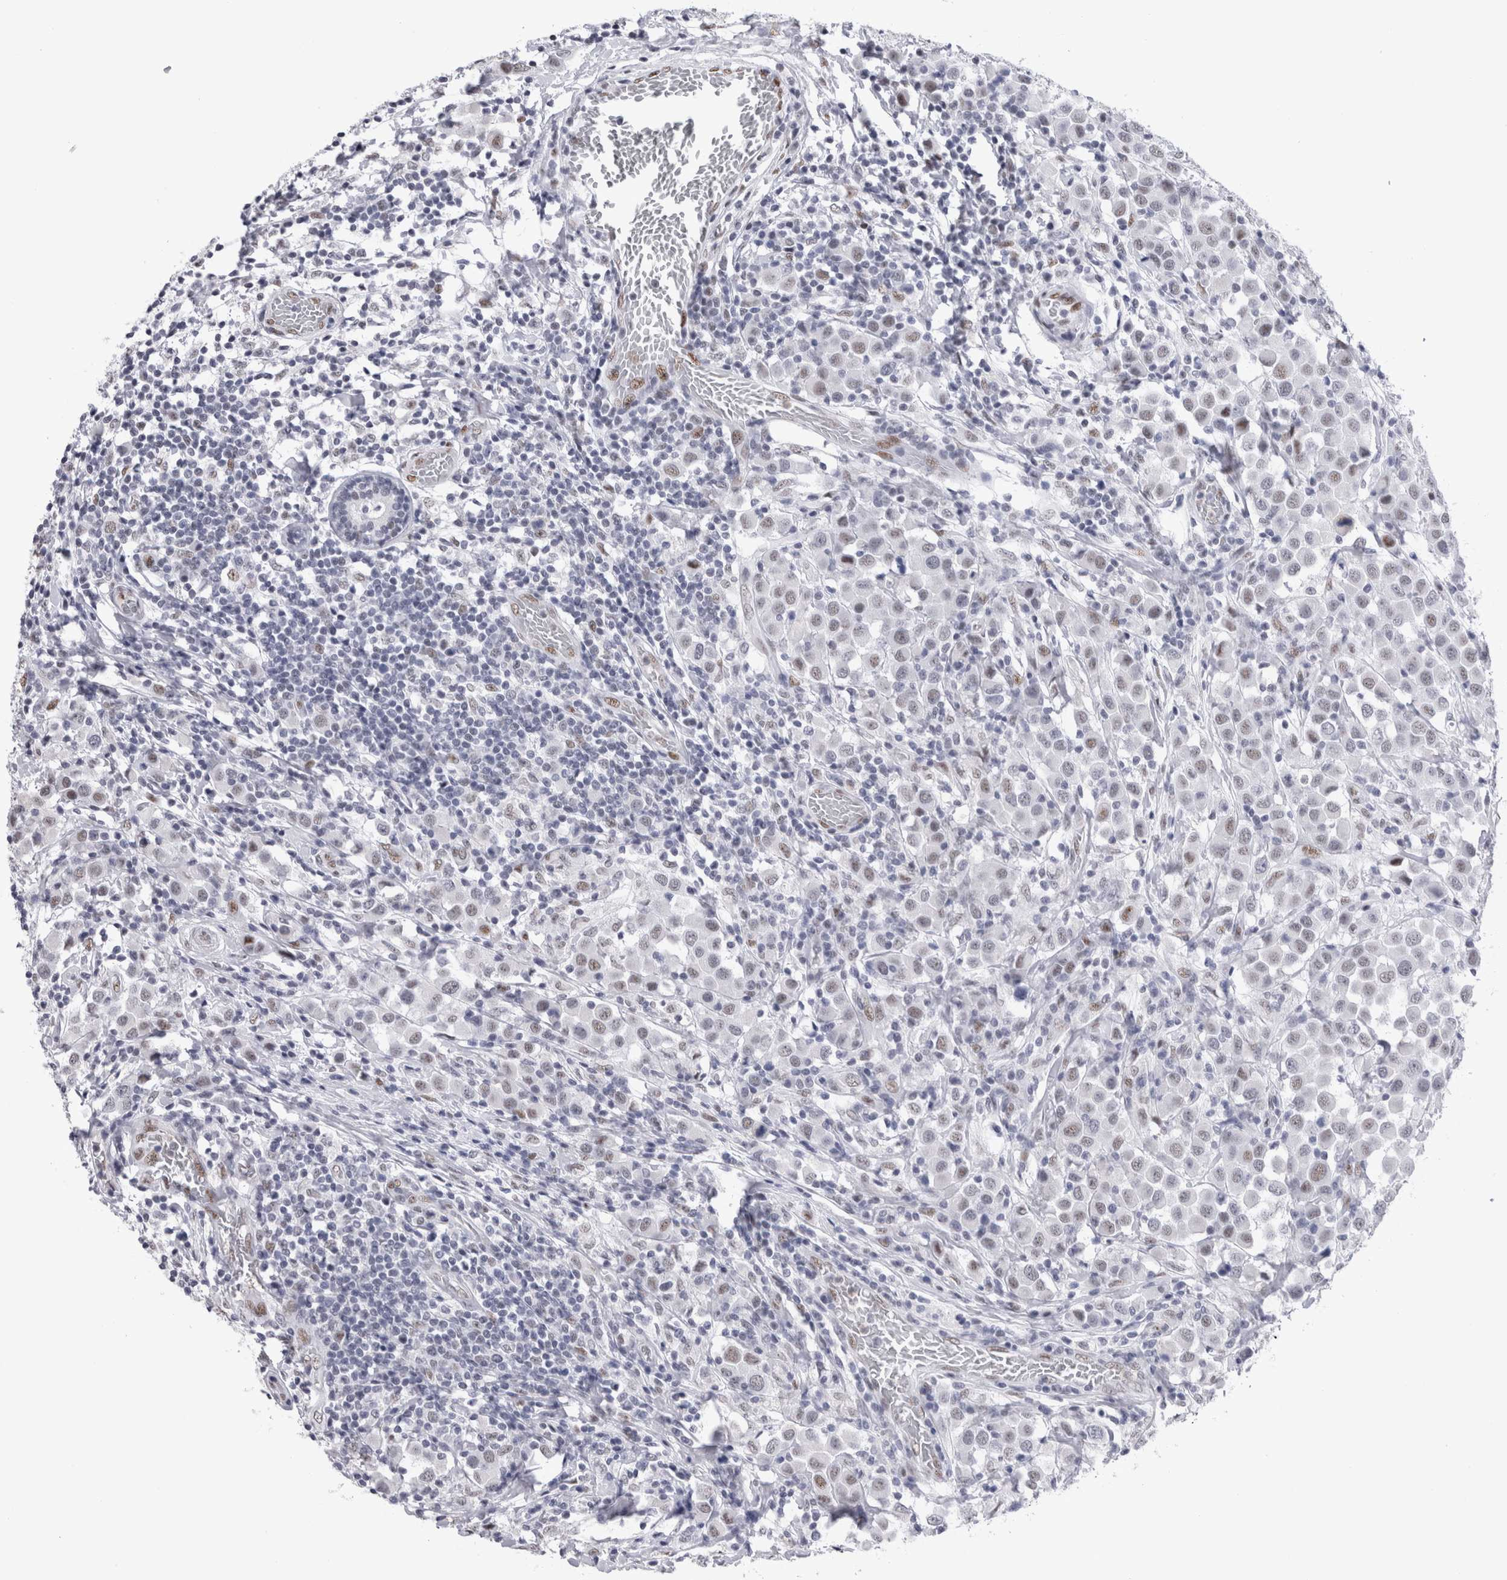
{"staining": {"intensity": "weak", "quantity": ">75%", "location": "nuclear"}, "tissue": "breast cancer", "cell_type": "Tumor cells", "image_type": "cancer", "snomed": [{"axis": "morphology", "description": "Duct carcinoma"}, {"axis": "topography", "description": "Breast"}], "caption": "There is low levels of weak nuclear staining in tumor cells of breast cancer (intraductal carcinoma), as demonstrated by immunohistochemical staining (brown color).", "gene": "RBM6", "patient": {"sex": "female", "age": 61}}